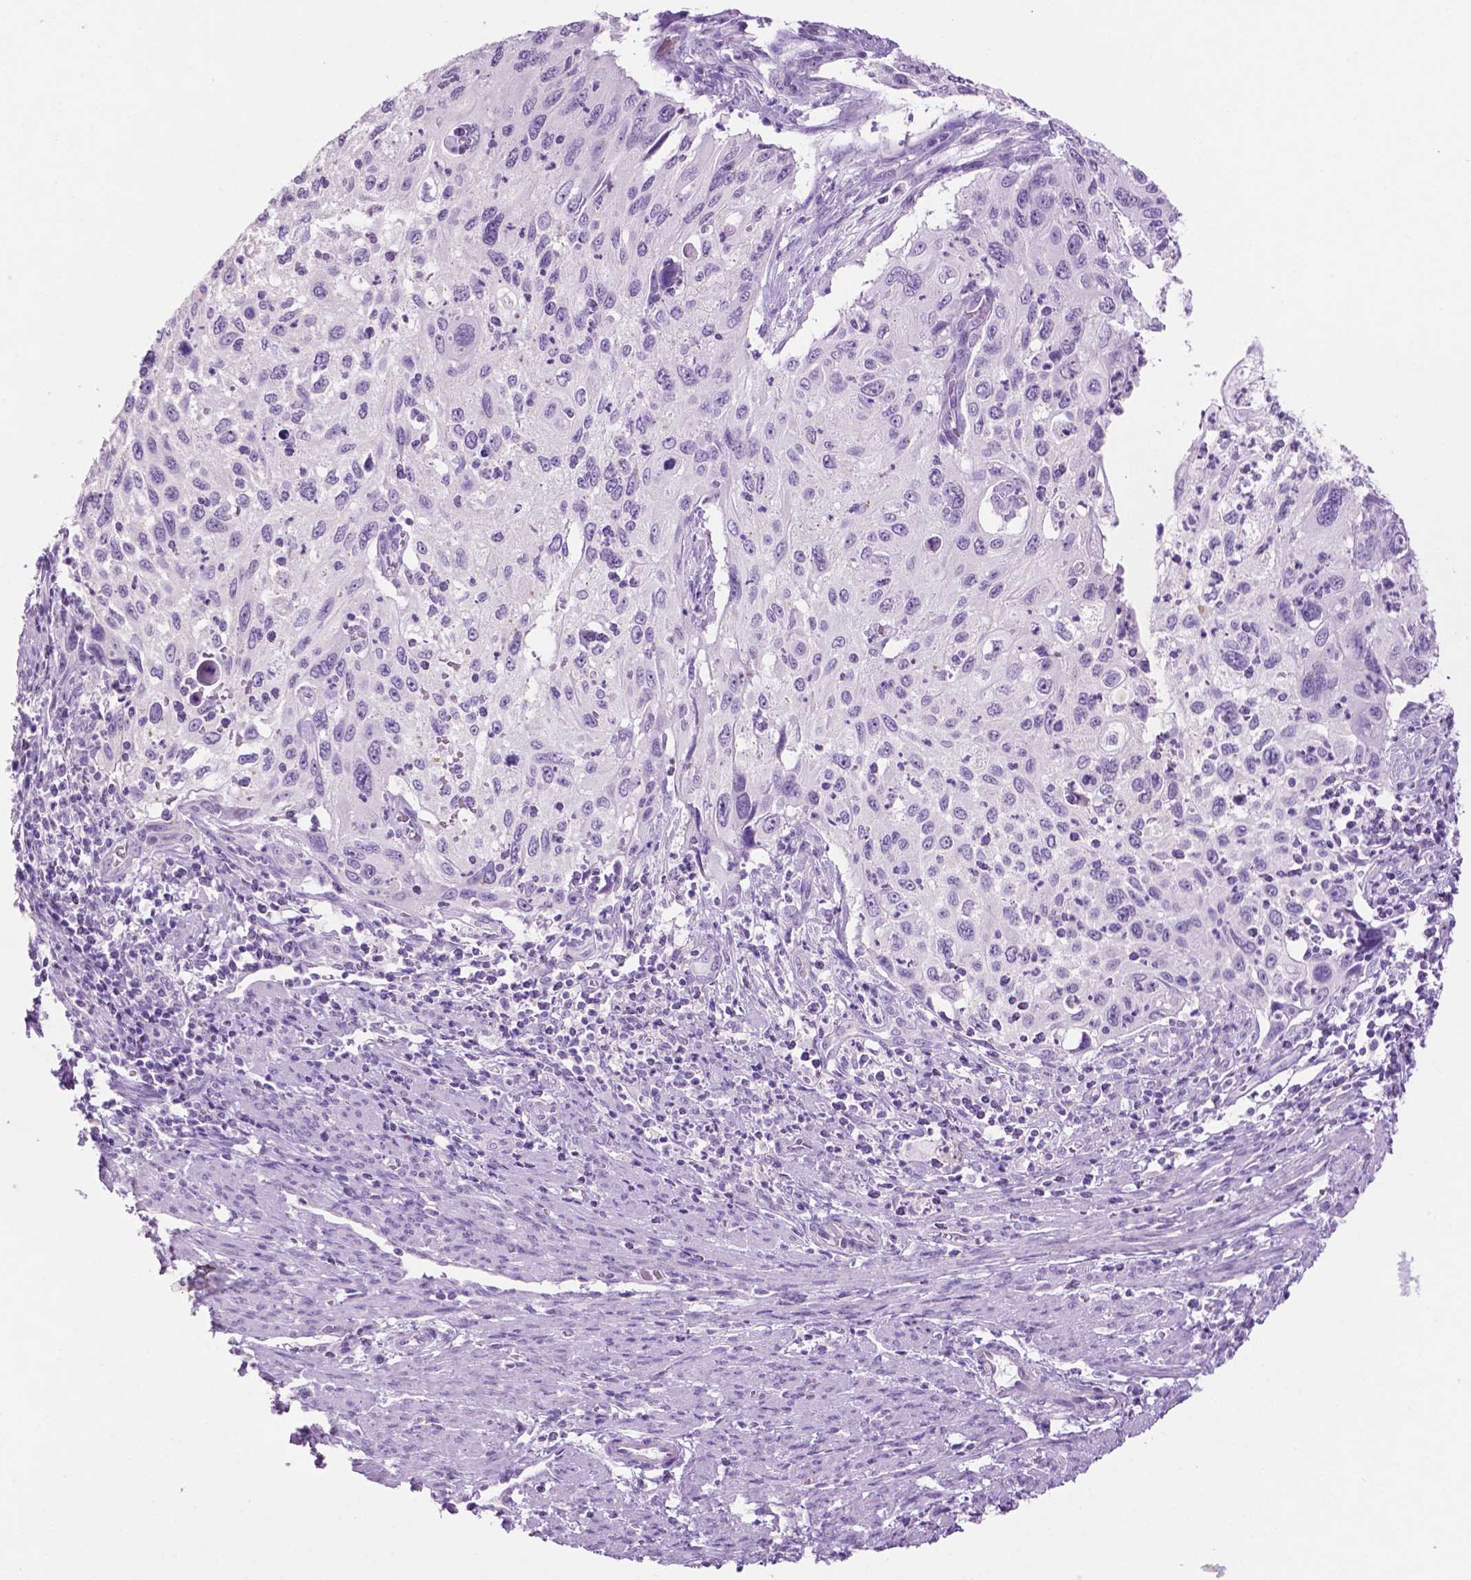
{"staining": {"intensity": "negative", "quantity": "none", "location": "none"}, "tissue": "cervical cancer", "cell_type": "Tumor cells", "image_type": "cancer", "snomed": [{"axis": "morphology", "description": "Squamous cell carcinoma, NOS"}, {"axis": "topography", "description": "Cervix"}], "caption": "IHC of human cervical cancer exhibits no positivity in tumor cells. (Immunohistochemistry, brightfield microscopy, high magnification).", "gene": "PHGR1", "patient": {"sex": "female", "age": 70}}